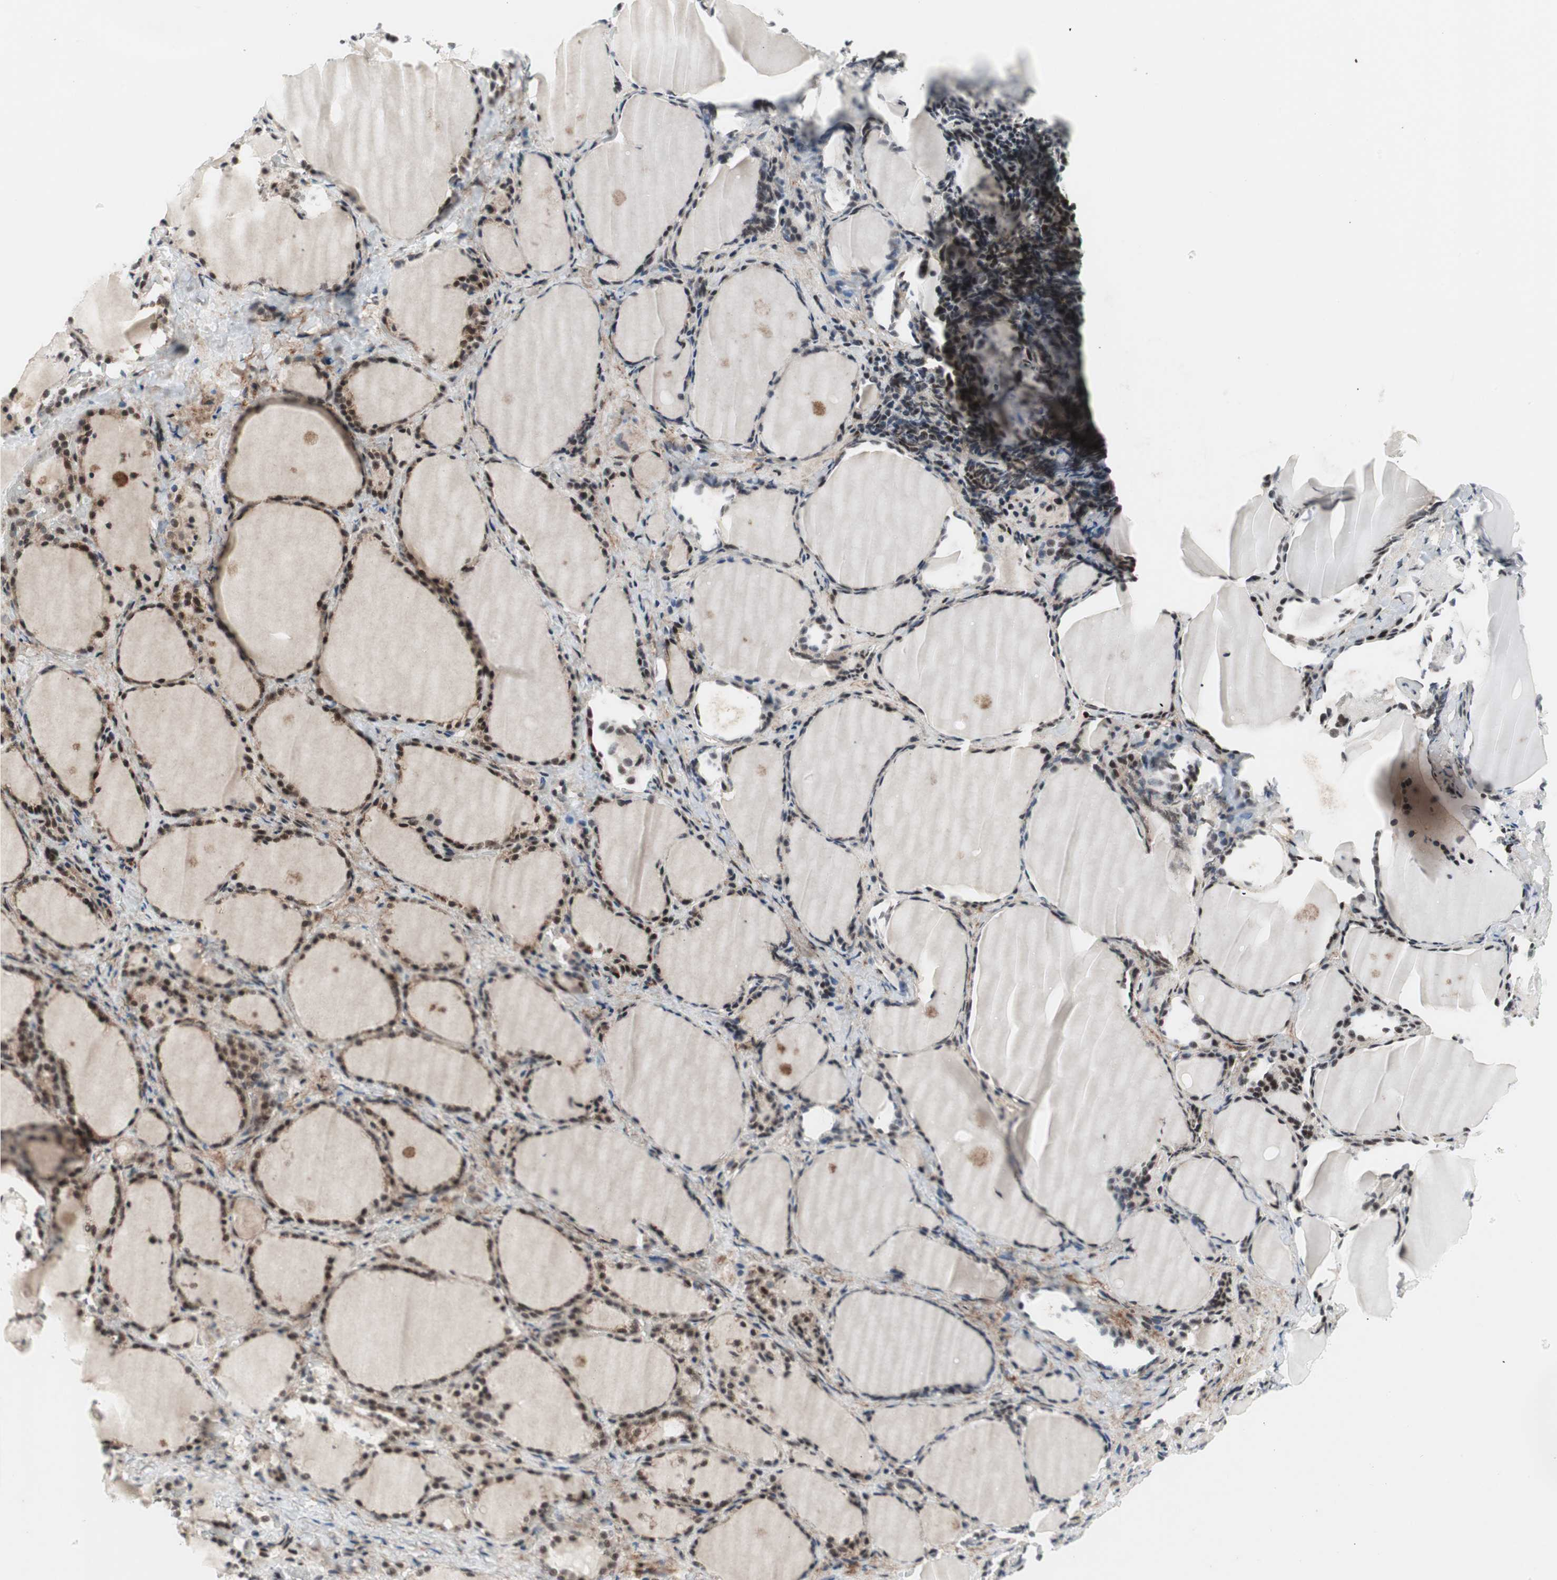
{"staining": {"intensity": "strong", "quantity": ">75%", "location": "nuclear"}, "tissue": "thyroid gland", "cell_type": "Glandular cells", "image_type": "normal", "snomed": [{"axis": "morphology", "description": "Normal tissue, NOS"}, {"axis": "morphology", "description": "Papillary adenocarcinoma, NOS"}, {"axis": "topography", "description": "Thyroid gland"}], "caption": "Glandular cells reveal high levels of strong nuclear expression in about >75% of cells in unremarkable thyroid gland.", "gene": "TCF12", "patient": {"sex": "female", "age": 30}}